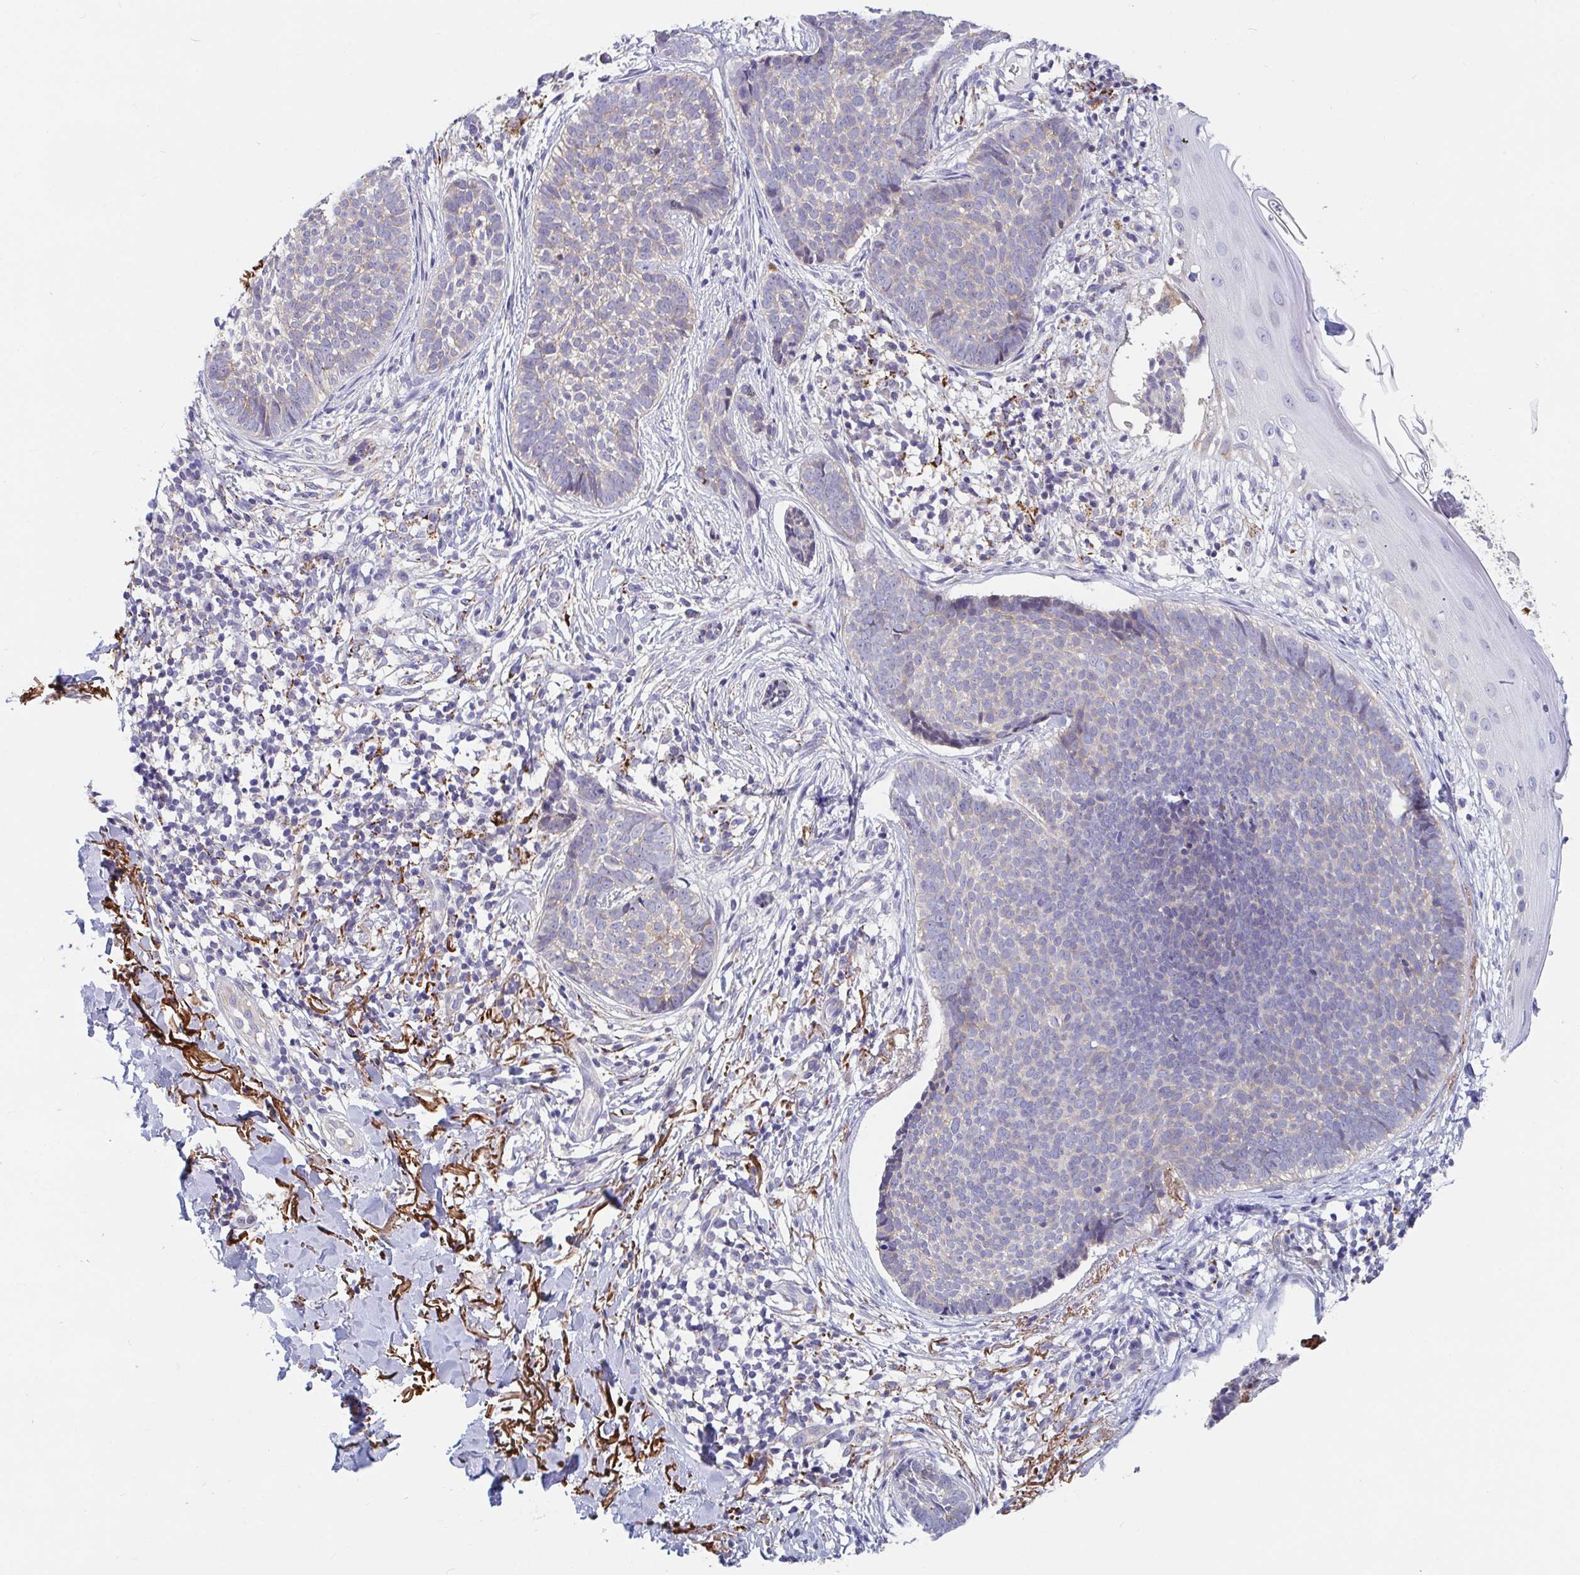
{"staining": {"intensity": "weak", "quantity": "<25%", "location": "cytoplasmic/membranous"}, "tissue": "skin cancer", "cell_type": "Tumor cells", "image_type": "cancer", "snomed": [{"axis": "morphology", "description": "Basal cell carcinoma"}, {"axis": "topography", "description": "Skin"}, {"axis": "topography", "description": "Skin of back"}], "caption": "There is no significant expression in tumor cells of skin basal cell carcinoma. The staining was performed using DAB (3,3'-diaminobenzidine) to visualize the protein expression in brown, while the nuclei were stained in blue with hematoxylin (Magnification: 20x).", "gene": "FAM156B", "patient": {"sex": "male", "age": 81}}